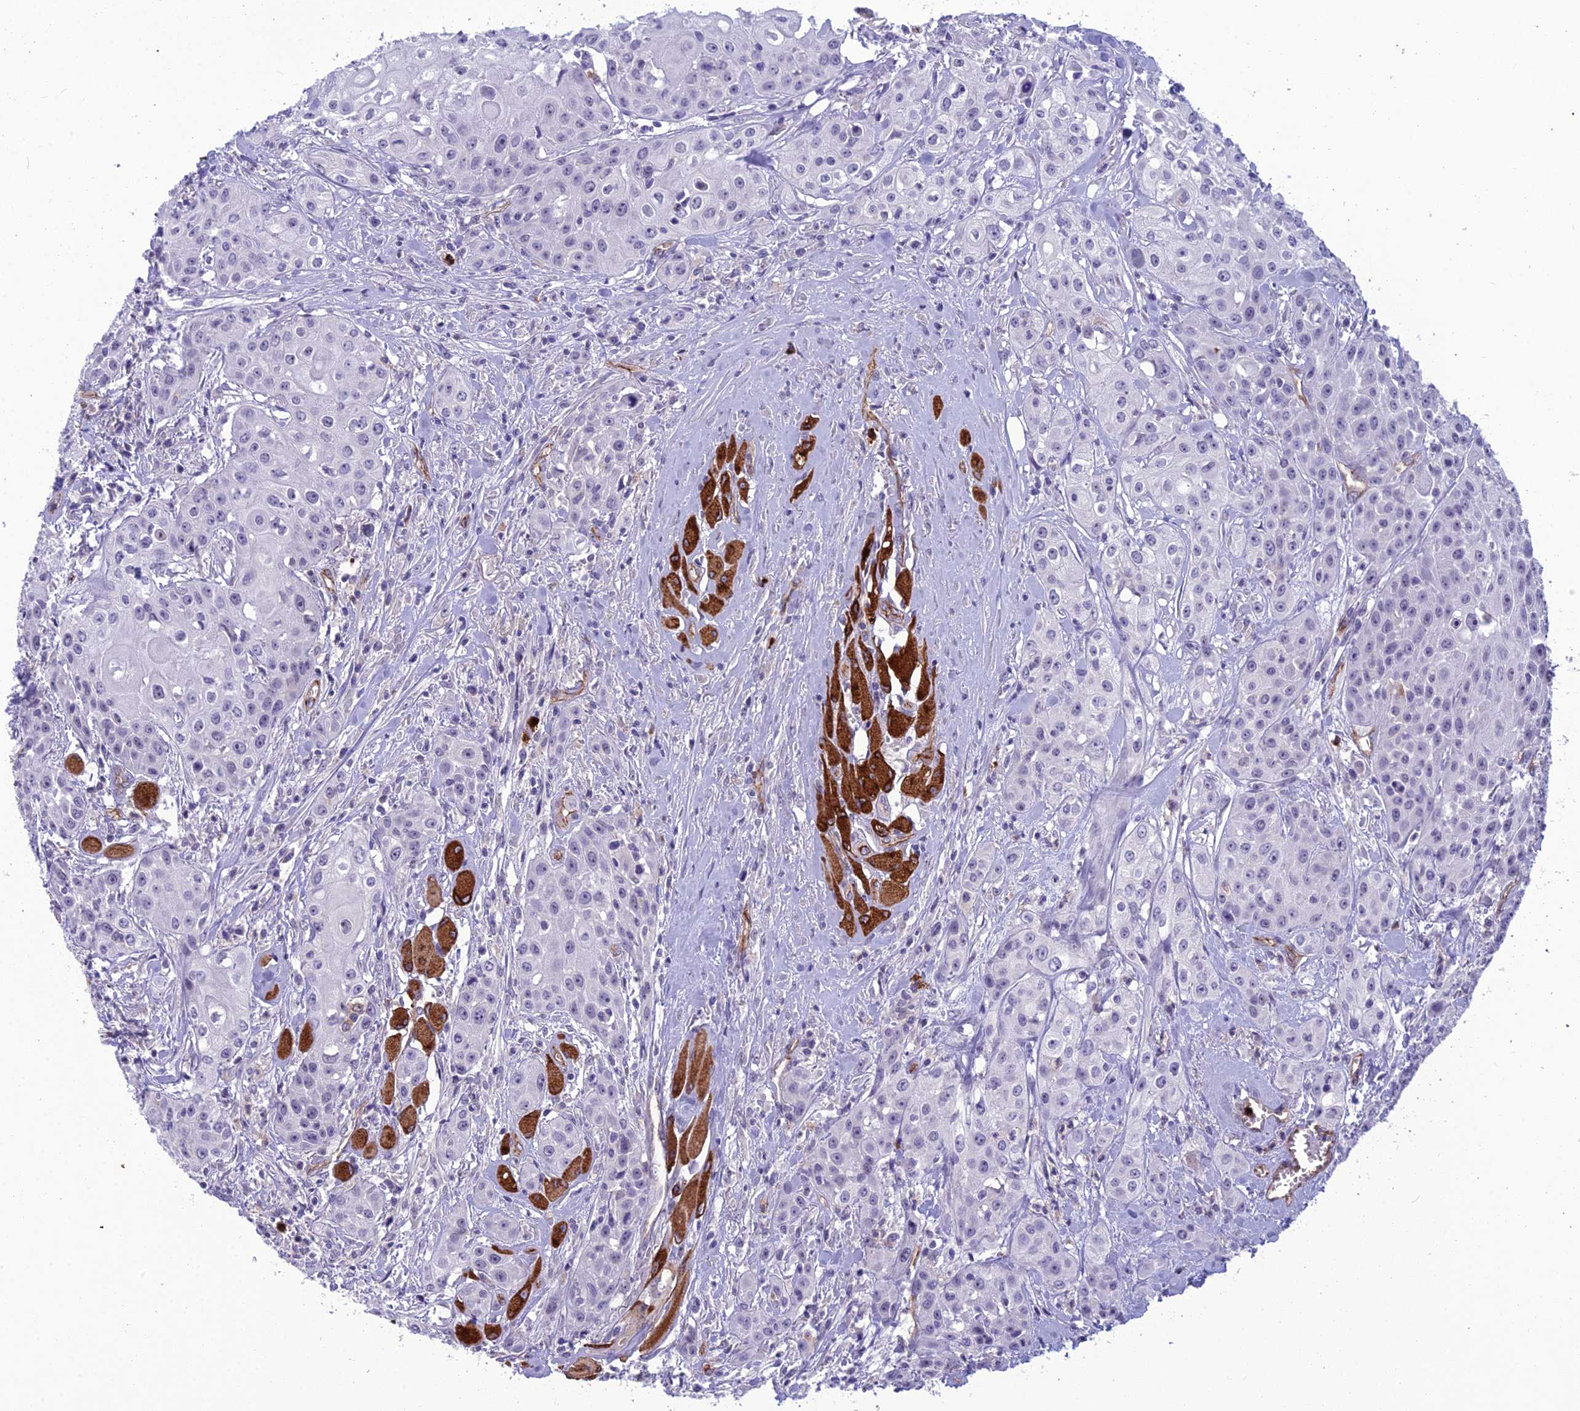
{"staining": {"intensity": "negative", "quantity": "none", "location": "none"}, "tissue": "head and neck cancer", "cell_type": "Tumor cells", "image_type": "cancer", "snomed": [{"axis": "morphology", "description": "Squamous cell carcinoma, NOS"}, {"axis": "topography", "description": "Oral tissue"}, {"axis": "topography", "description": "Head-Neck"}], "caption": "Tumor cells show no significant protein expression in head and neck cancer (squamous cell carcinoma). (Brightfield microscopy of DAB immunohistochemistry at high magnification).", "gene": "BBS7", "patient": {"sex": "female", "age": 82}}